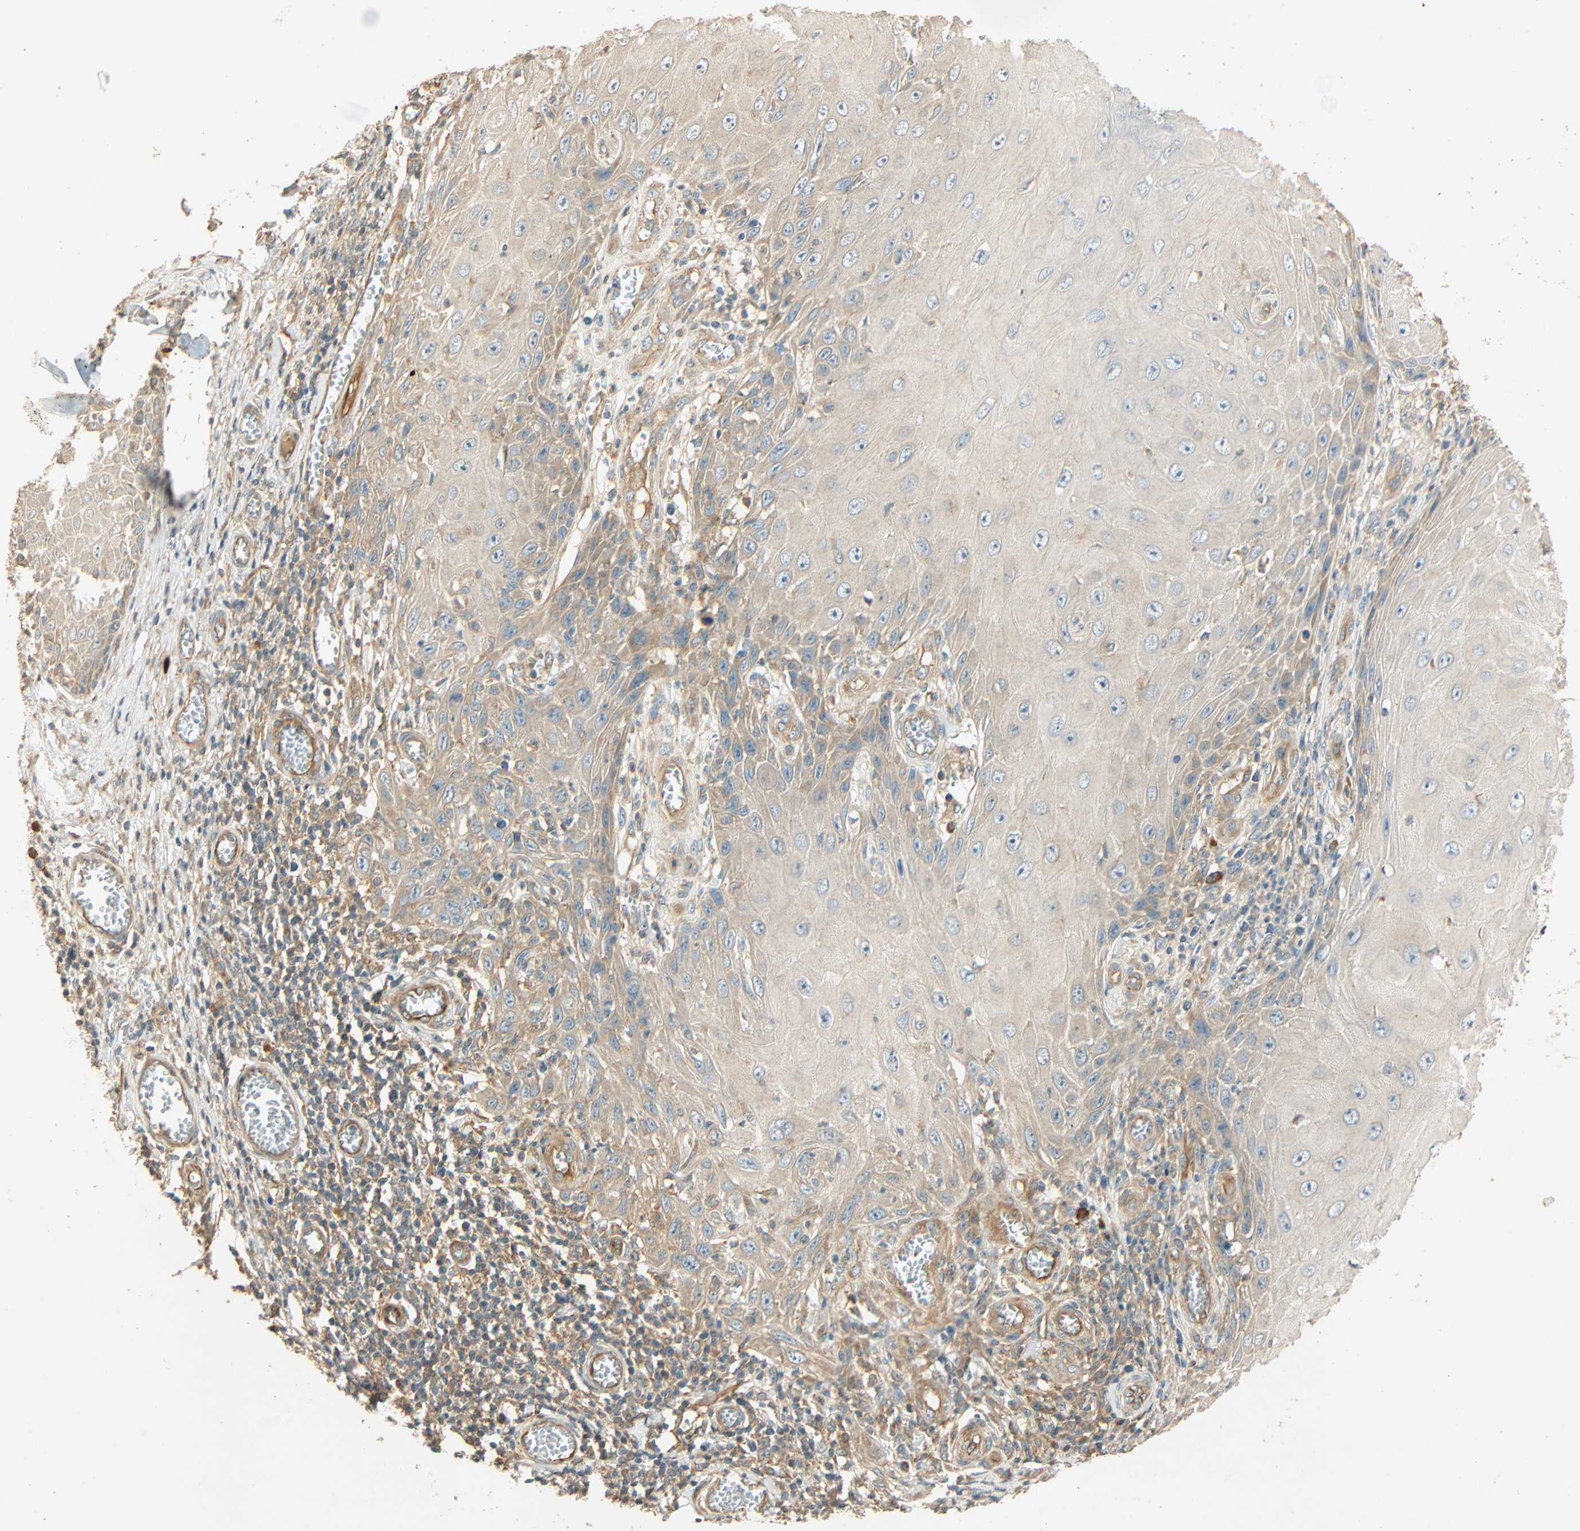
{"staining": {"intensity": "weak", "quantity": "<25%", "location": "cytoplasmic/membranous"}, "tissue": "skin cancer", "cell_type": "Tumor cells", "image_type": "cancer", "snomed": [{"axis": "morphology", "description": "Squamous cell carcinoma, NOS"}, {"axis": "topography", "description": "Skin"}], "caption": "Tumor cells show no significant protein expression in skin cancer. The staining is performed using DAB brown chromogen with nuclei counter-stained in using hematoxylin.", "gene": "GALK1", "patient": {"sex": "female", "age": 73}}